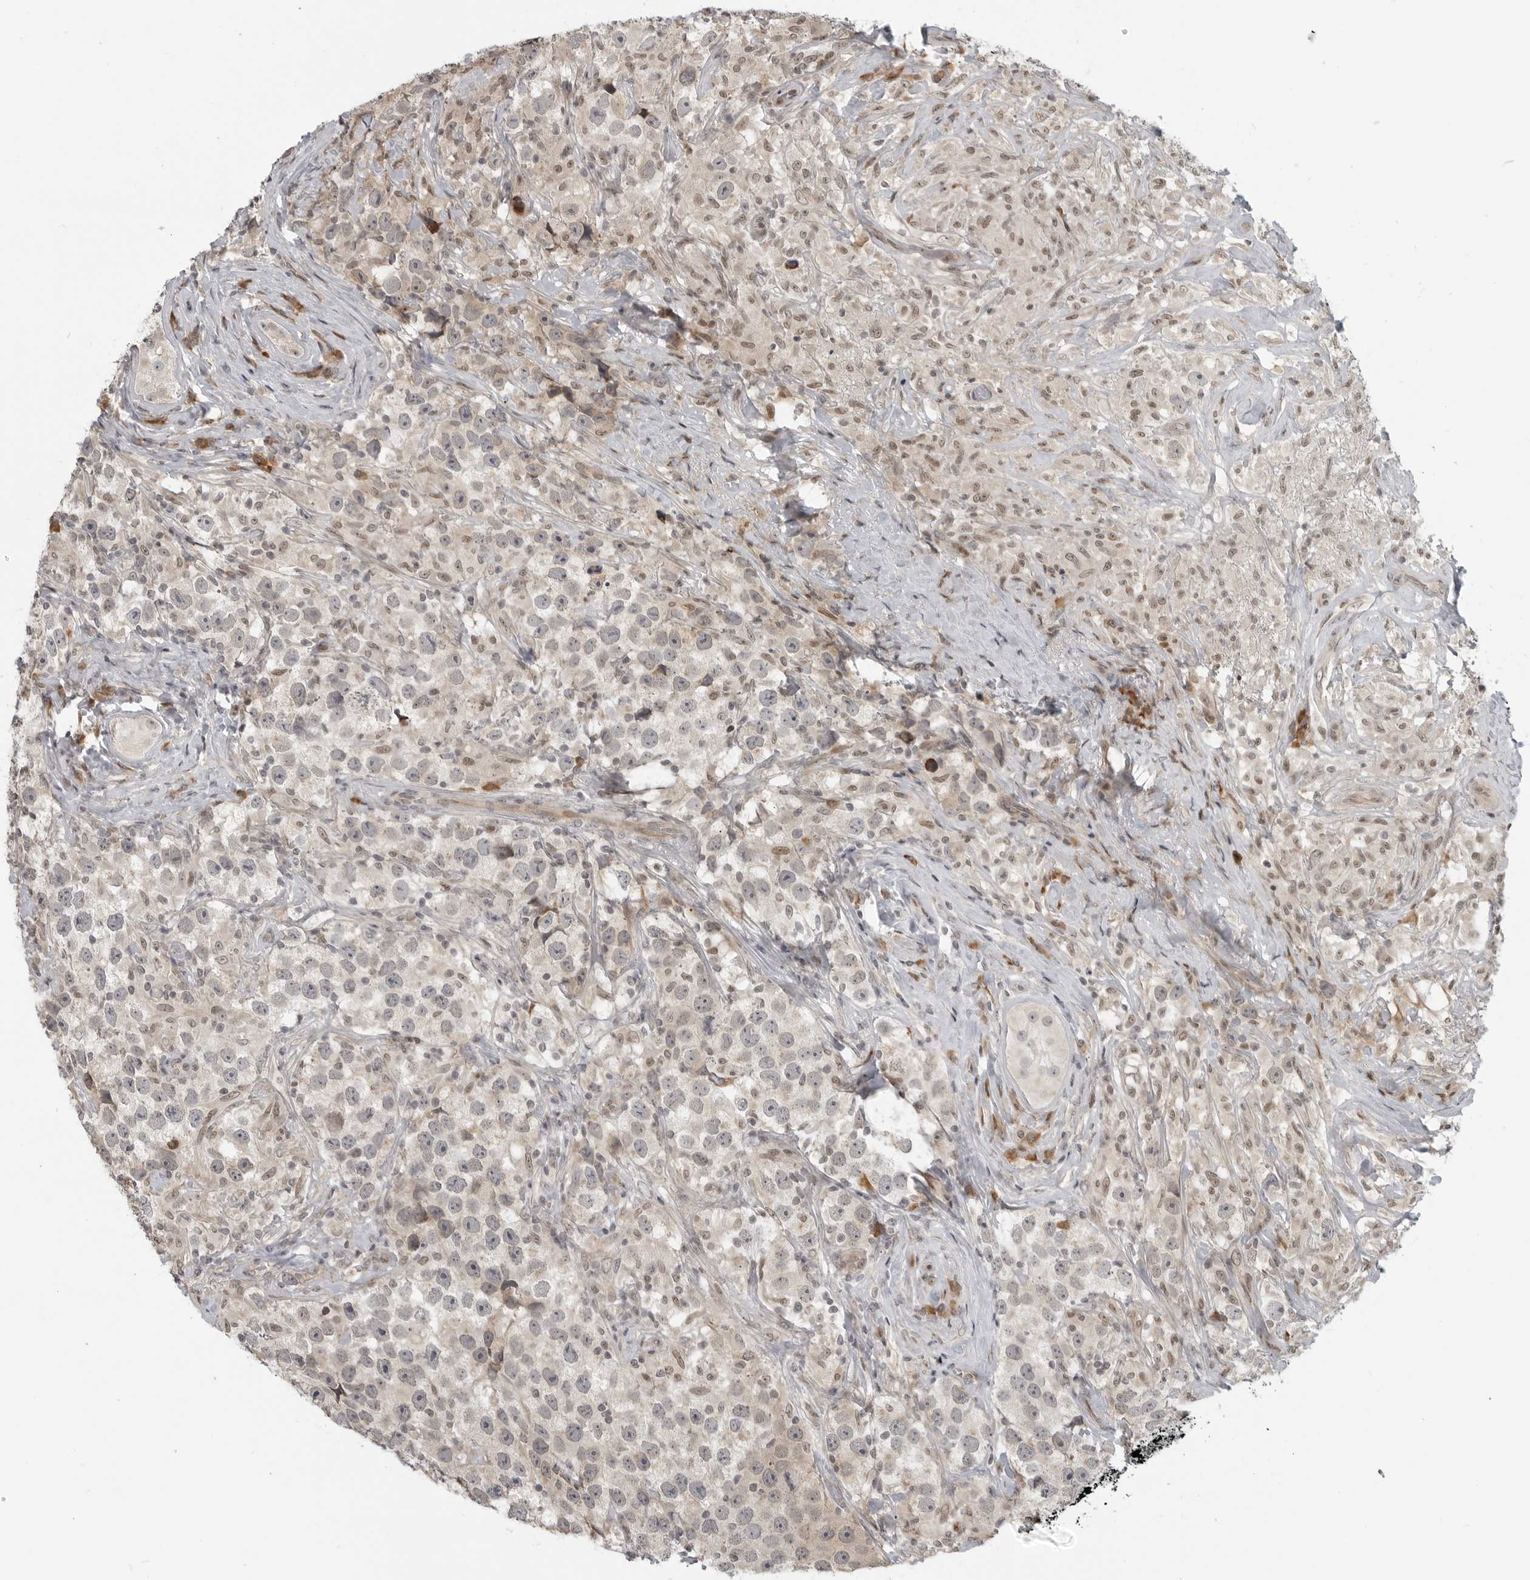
{"staining": {"intensity": "negative", "quantity": "none", "location": "none"}, "tissue": "testis cancer", "cell_type": "Tumor cells", "image_type": "cancer", "snomed": [{"axis": "morphology", "description": "Seminoma, NOS"}, {"axis": "topography", "description": "Testis"}], "caption": "A histopathology image of testis cancer (seminoma) stained for a protein exhibits no brown staining in tumor cells. (Stains: DAB immunohistochemistry with hematoxylin counter stain, Microscopy: brightfield microscopy at high magnification).", "gene": "CEP295NL", "patient": {"sex": "male", "age": 49}}